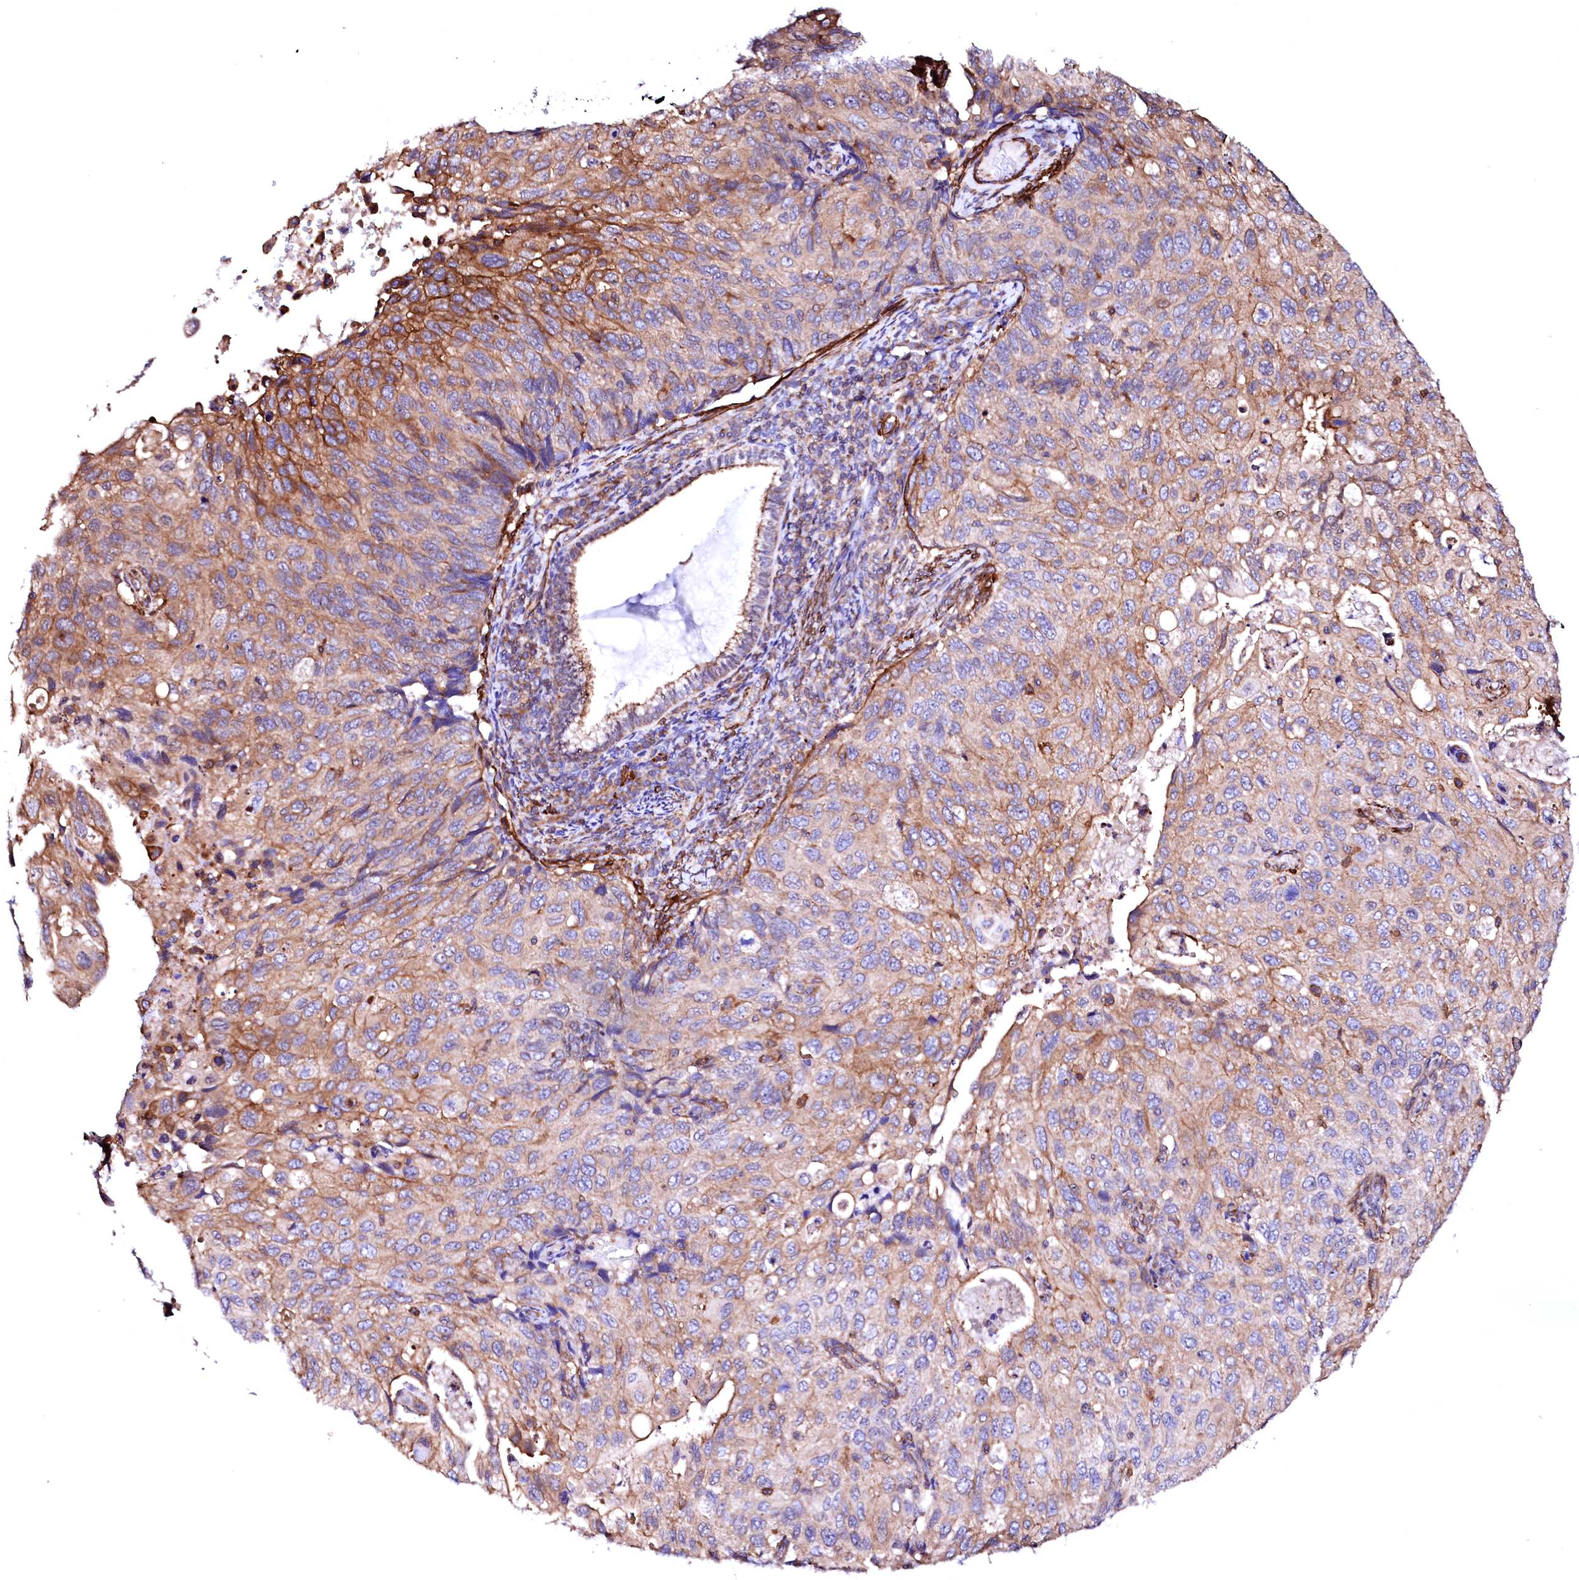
{"staining": {"intensity": "moderate", "quantity": "25%-75%", "location": "cytoplasmic/membranous"}, "tissue": "cervical cancer", "cell_type": "Tumor cells", "image_type": "cancer", "snomed": [{"axis": "morphology", "description": "Squamous cell carcinoma, NOS"}, {"axis": "topography", "description": "Cervix"}], "caption": "About 25%-75% of tumor cells in squamous cell carcinoma (cervical) display moderate cytoplasmic/membranous protein positivity as visualized by brown immunohistochemical staining.", "gene": "GPR176", "patient": {"sex": "female", "age": 70}}